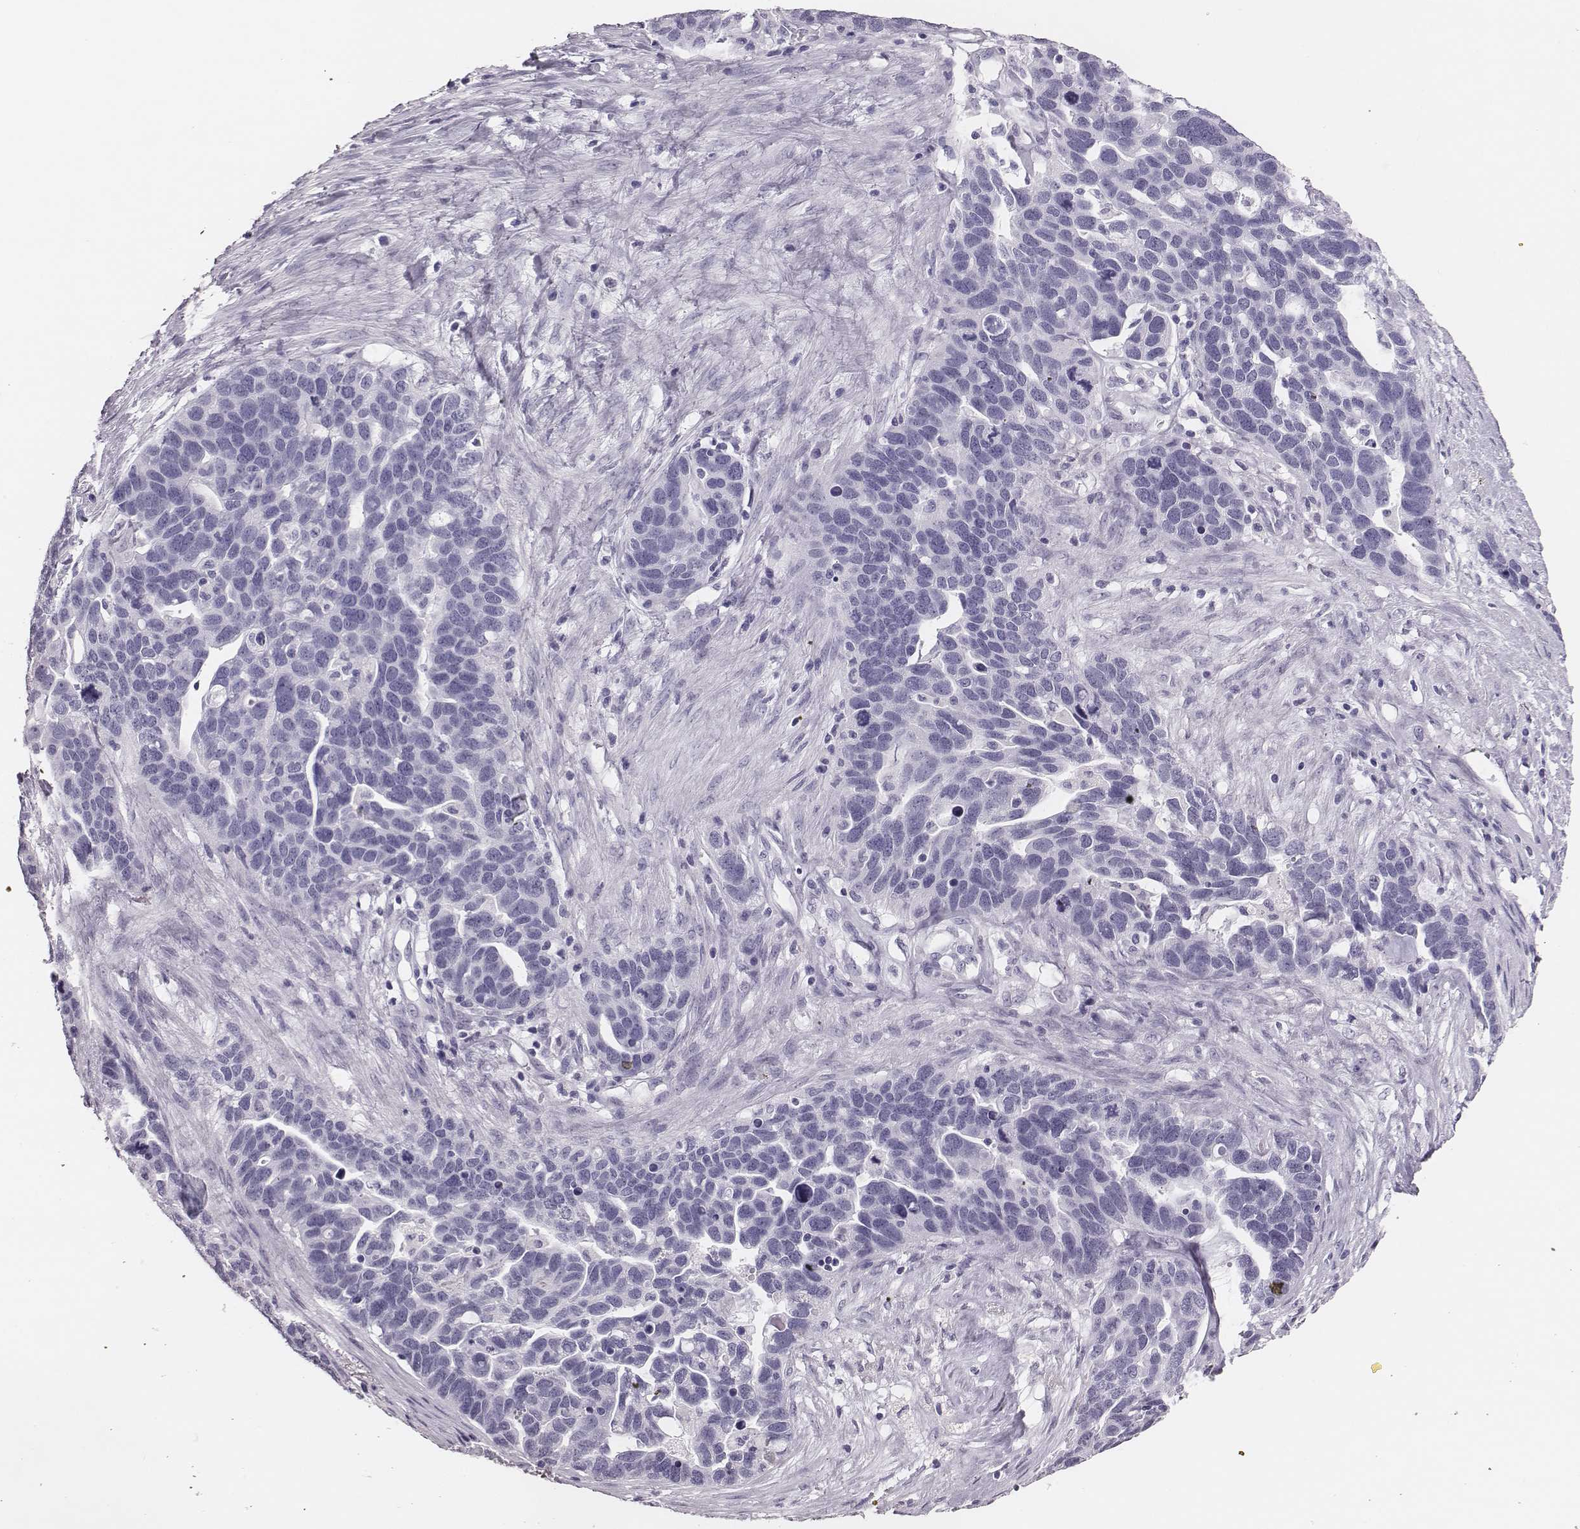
{"staining": {"intensity": "negative", "quantity": "none", "location": "none"}, "tissue": "ovarian cancer", "cell_type": "Tumor cells", "image_type": "cancer", "snomed": [{"axis": "morphology", "description": "Cystadenocarcinoma, serous, NOS"}, {"axis": "topography", "description": "Ovary"}], "caption": "IHC micrograph of neoplastic tissue: human serous cystadenocarcinoma (ovarian) stained with DAB displays no significant protein expression in tumor cells. (DAB (3,3'-diaminobenzidine) immunohistochemistry, high magnification).", "gene": "H1-6", "patient": {"sex": "female", "age": 54}}